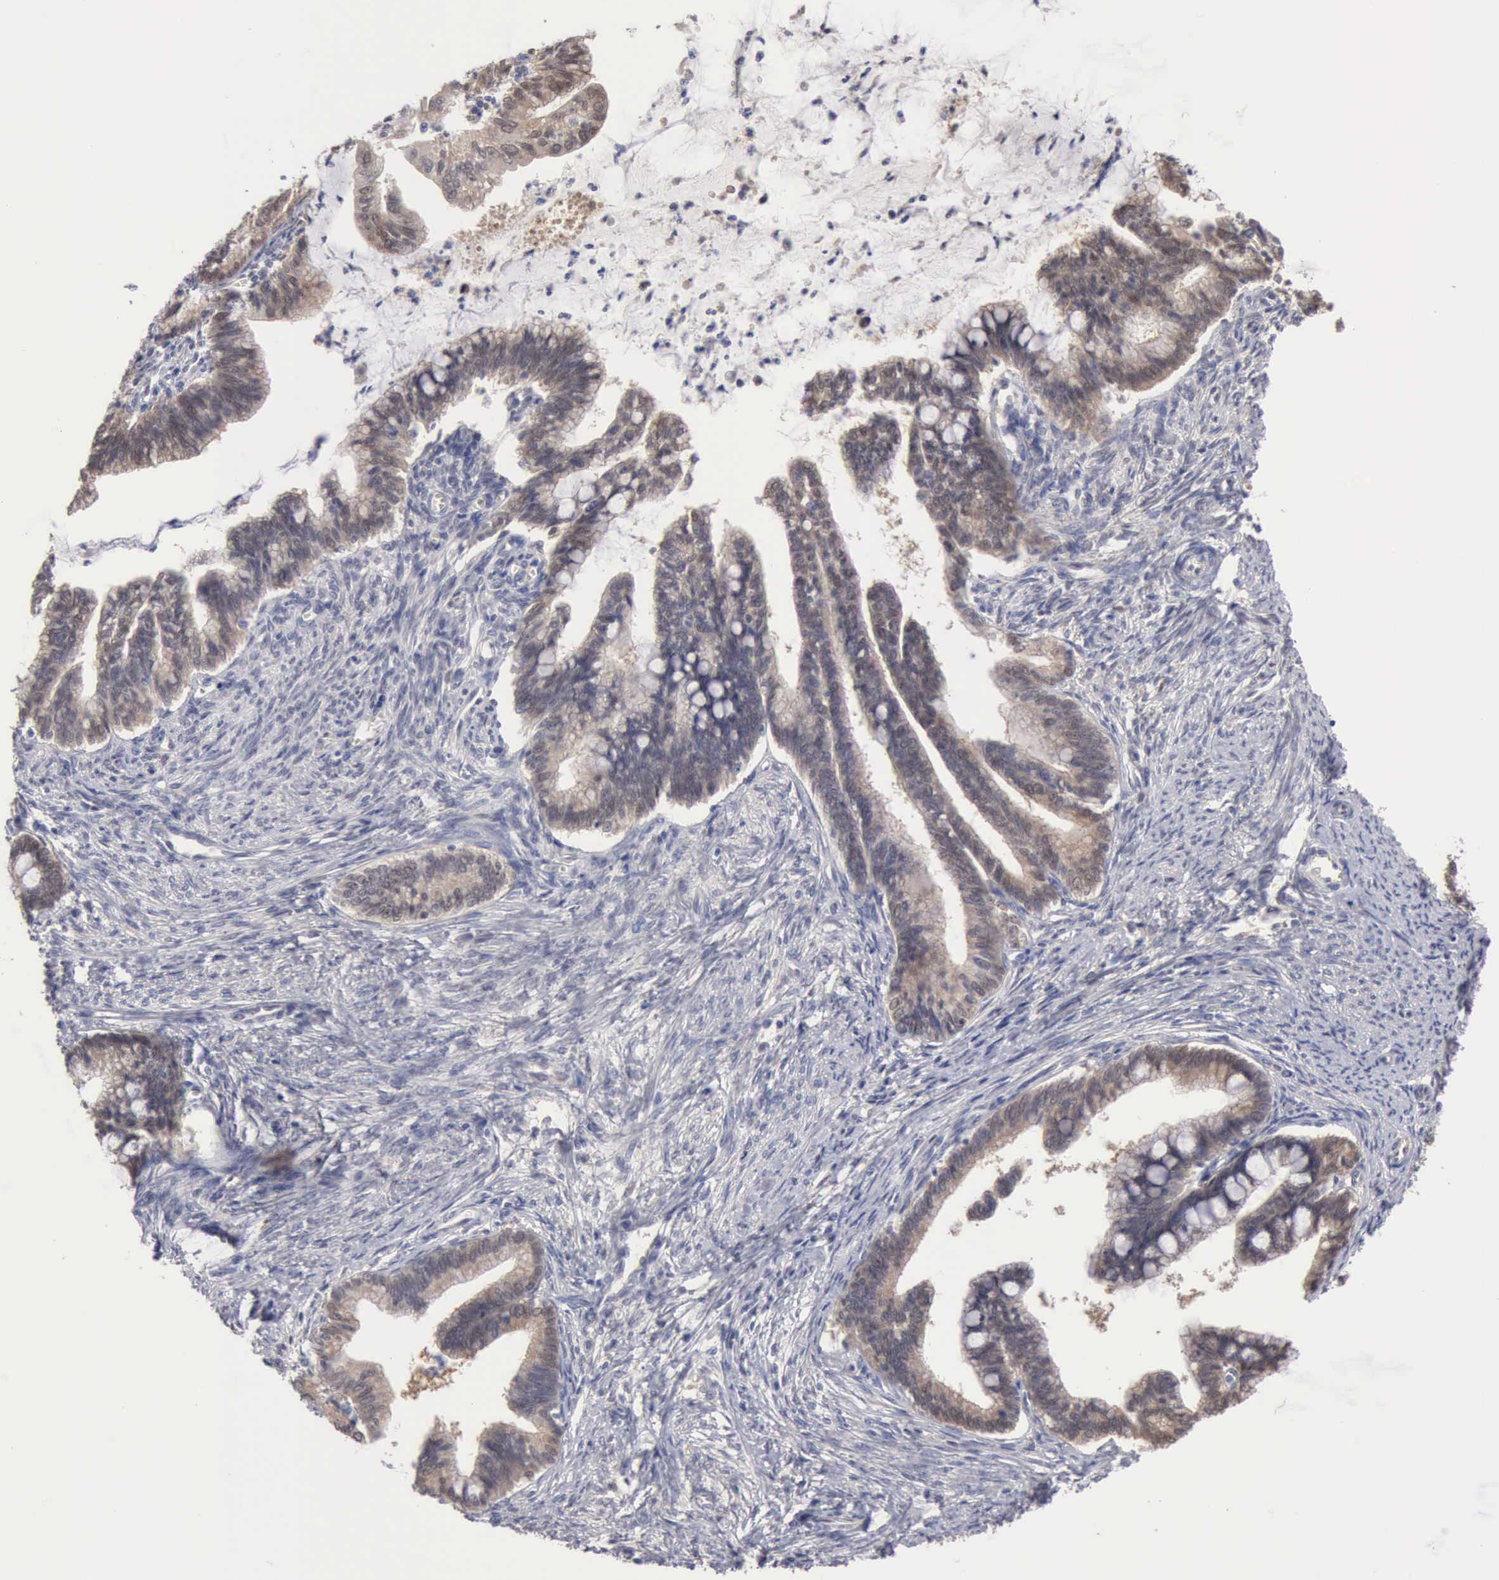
{"staining": {"intensity": "weak", "quantity": "25%-75%", "location": "cytoplasmic/membranous"}, "tissue": "cervical cancer", "cell_type": "Tumor cells", "image_type": "cancer", "snomed": [{"axis": "morphology", "description": "Adenocarcinoma, NOS"}, {"axis": "topography", "description": "Cervix"}], "caption": "Protein staining by IHC reveals weak cytoplasmic/membranous positivity in about 25%-75% of tumor cells in adenocarcinoma (cervical).", "gene": "PTGR2", "patient": {"sex": "female", "age": 36}}